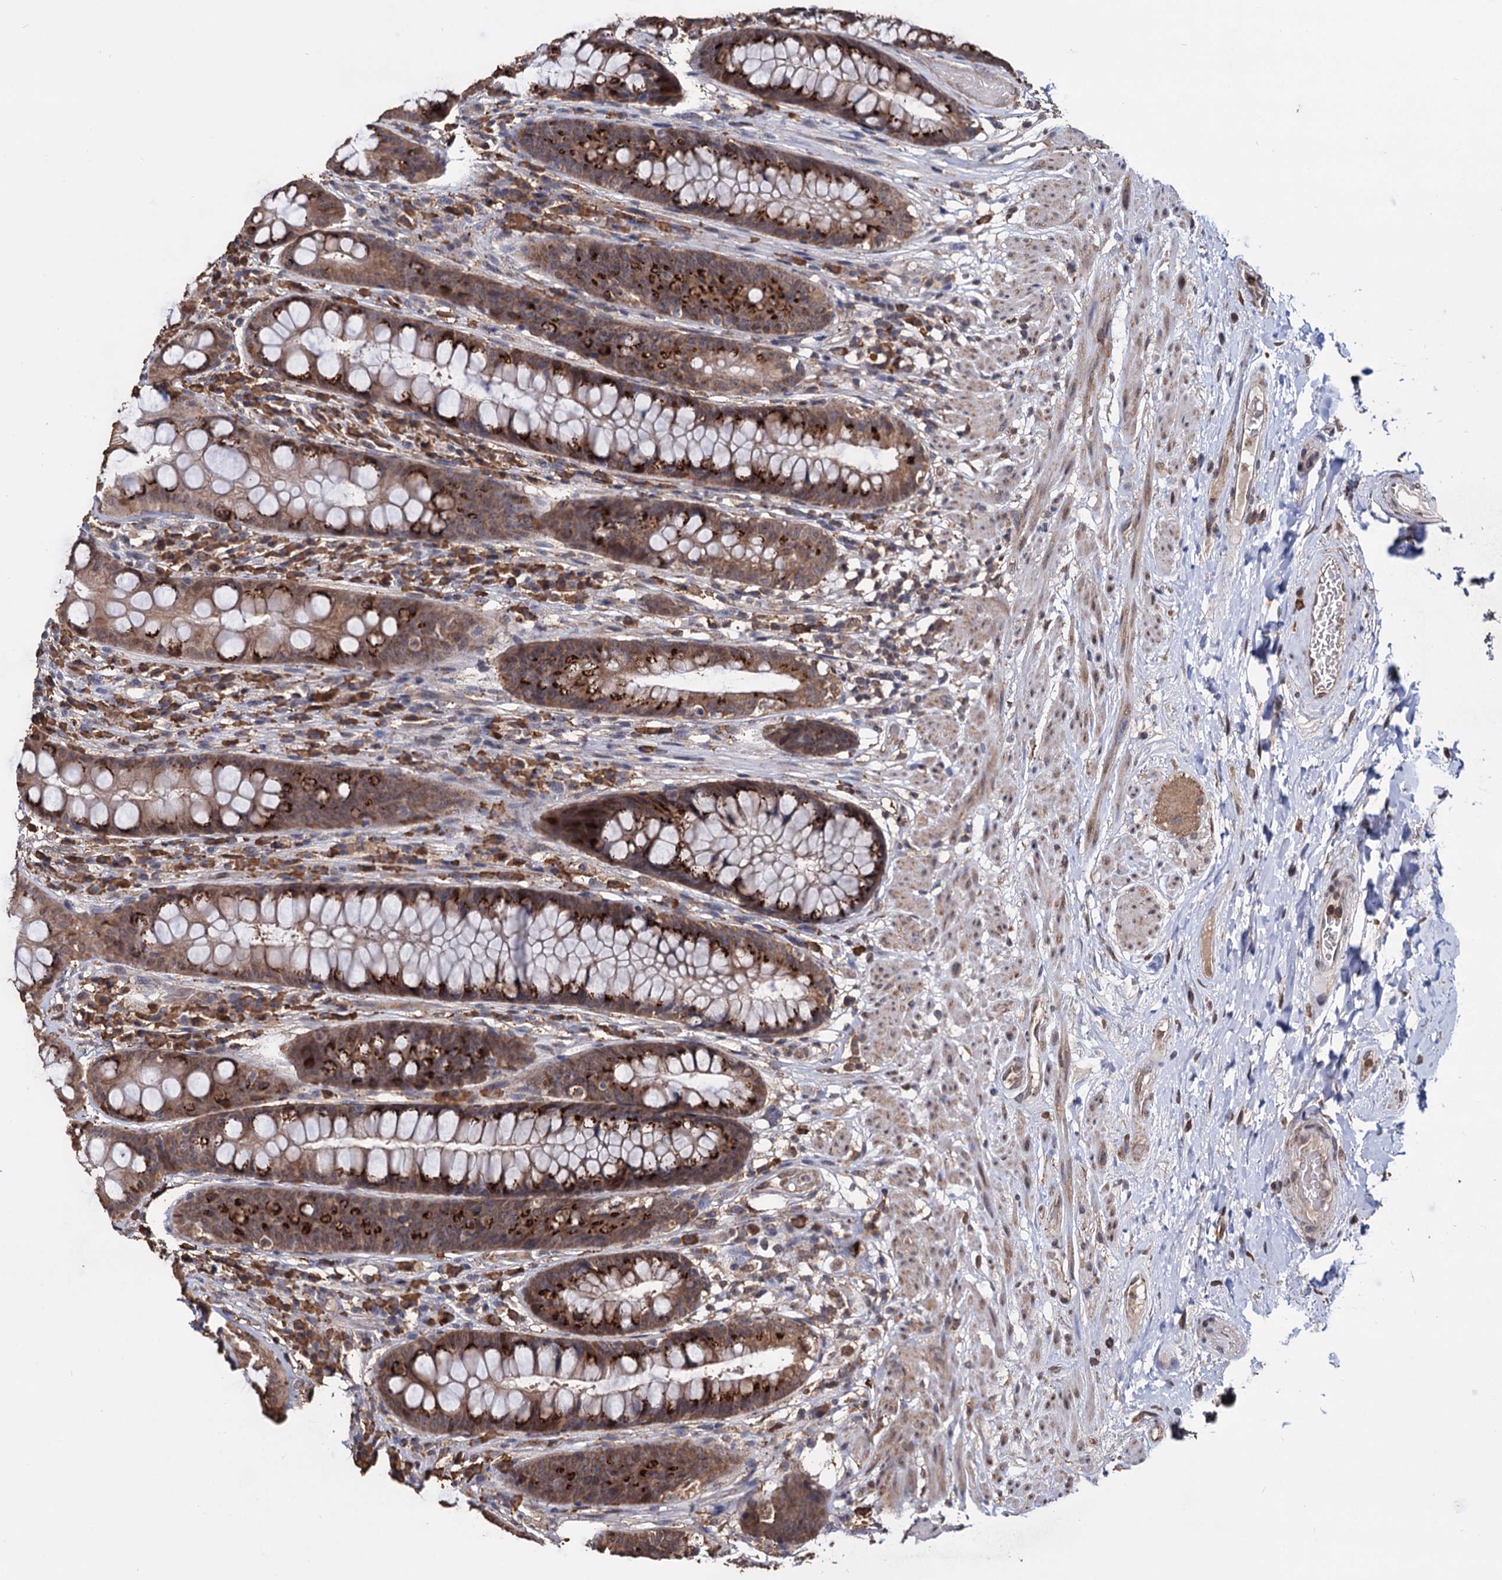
{"staining": {"intensity": "strong", "quantity": ">75%", "location": "cytoplasmic/membranous"}, "tissue": "rectum", "cell_type": "Glandular cells", "image_type": "normal", "snomed": [{"axis": "morphology", "description": "Normal tissue, NOS"}, {"axis": "topography", "description": "Rectum"}], "caption": "Glandular cells reveal strong cytoplasmic/membranous expression in about >75% of cells in unremarkable rectum. (IHC, brightfield microscopy, high magnification).", "gene": "TBC1D12", "patient": {"sex": "male", "age": 74}}